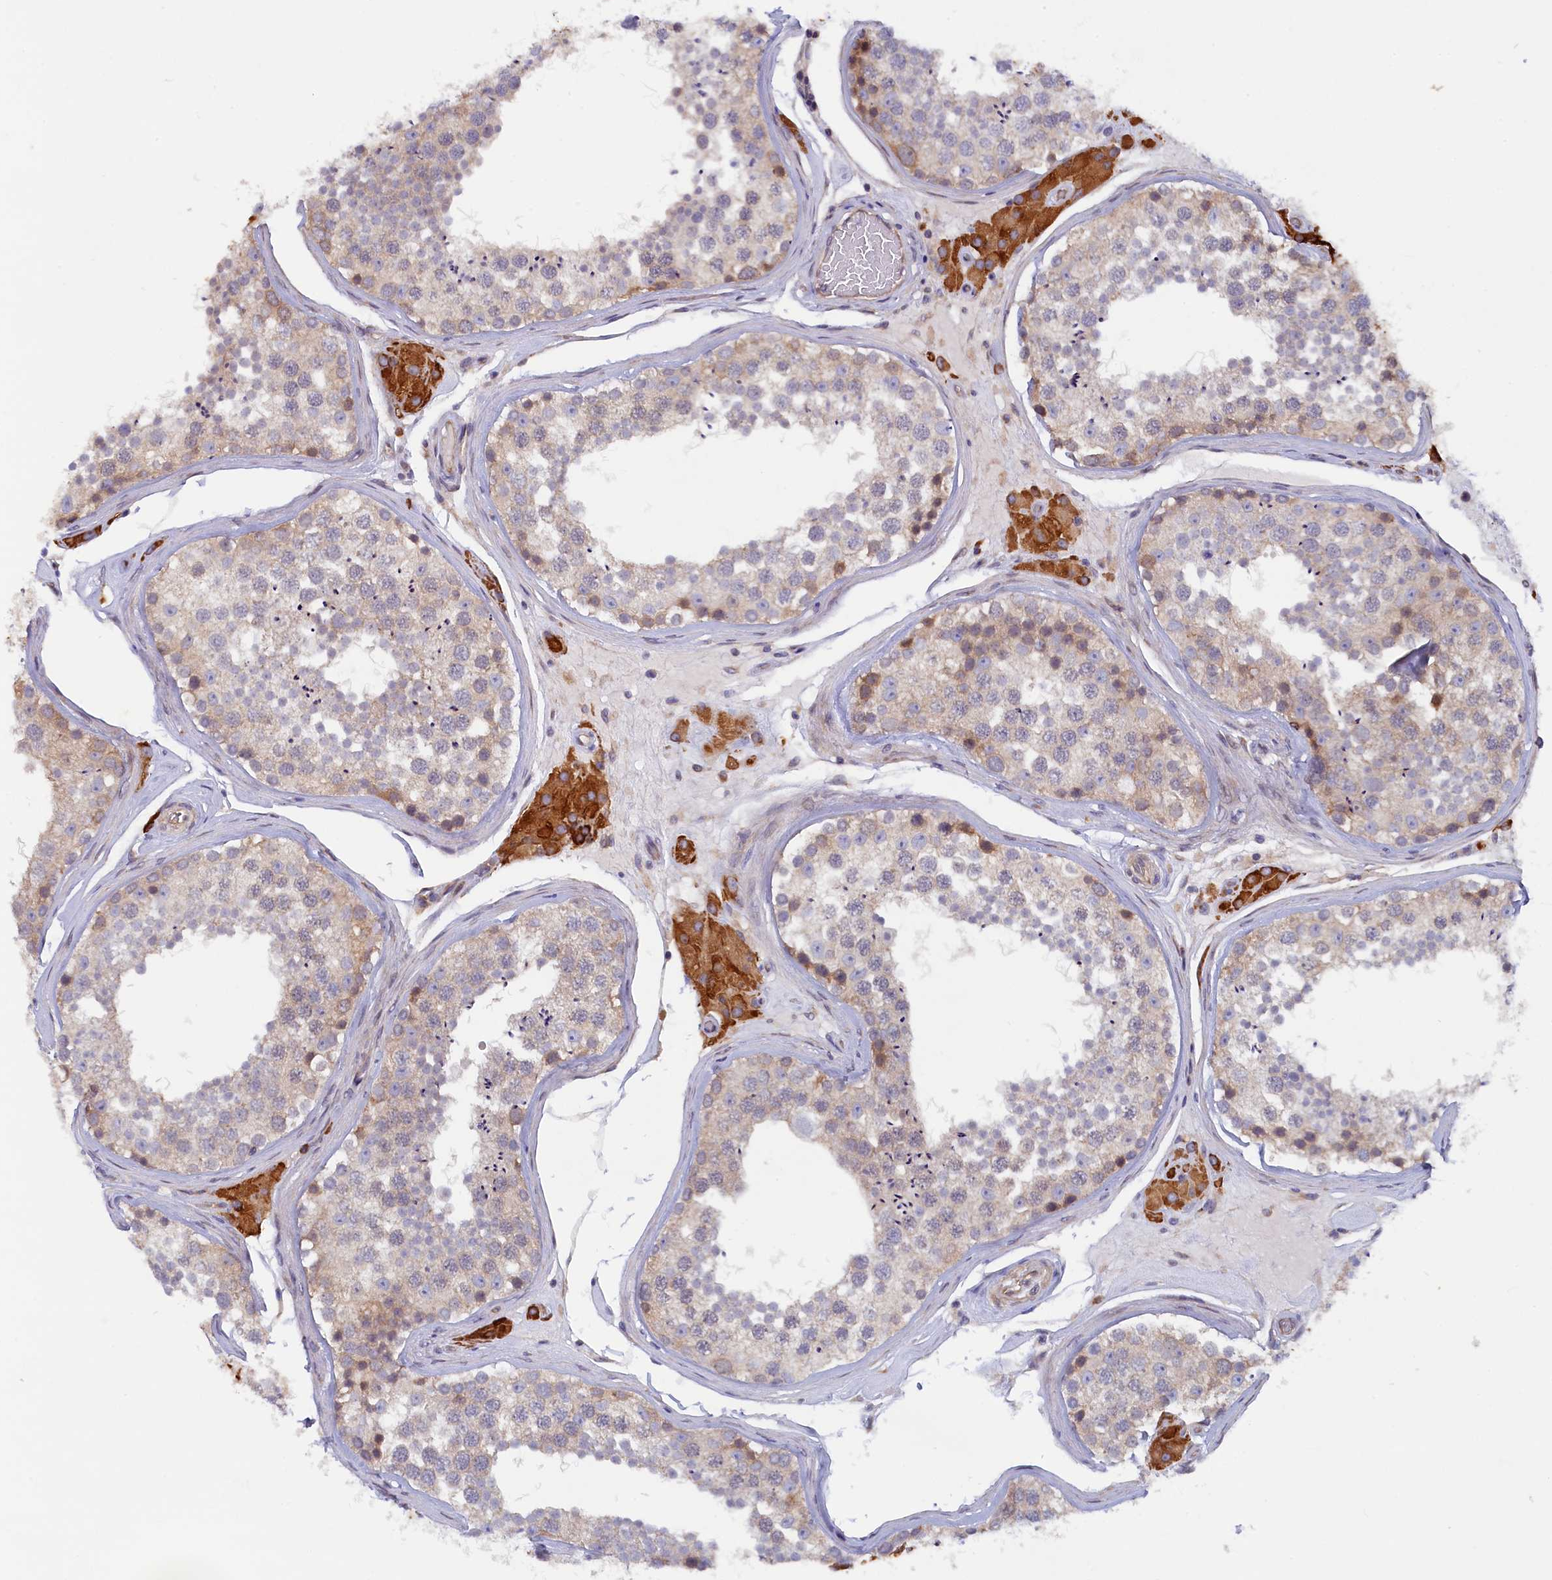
{"staining": {"intensity": "weak", "quantity": "<25%", "location": "cytoplasmic/membranous"}, "tissue": "testis", "cell_type": "Cells in seminiferous ducts", "image_type": "normal", "snomed": [{"axis": "morphology", "description": "Normal tissue, NOS"}, {"axis": "topography", "description": "Testis"}], "caption": "Protein analysis of benign testis reveals no significant staining in cells in seminiferous ducts.", "gene": "JPT2", "patient": {"sex": "male", "age": 46}}